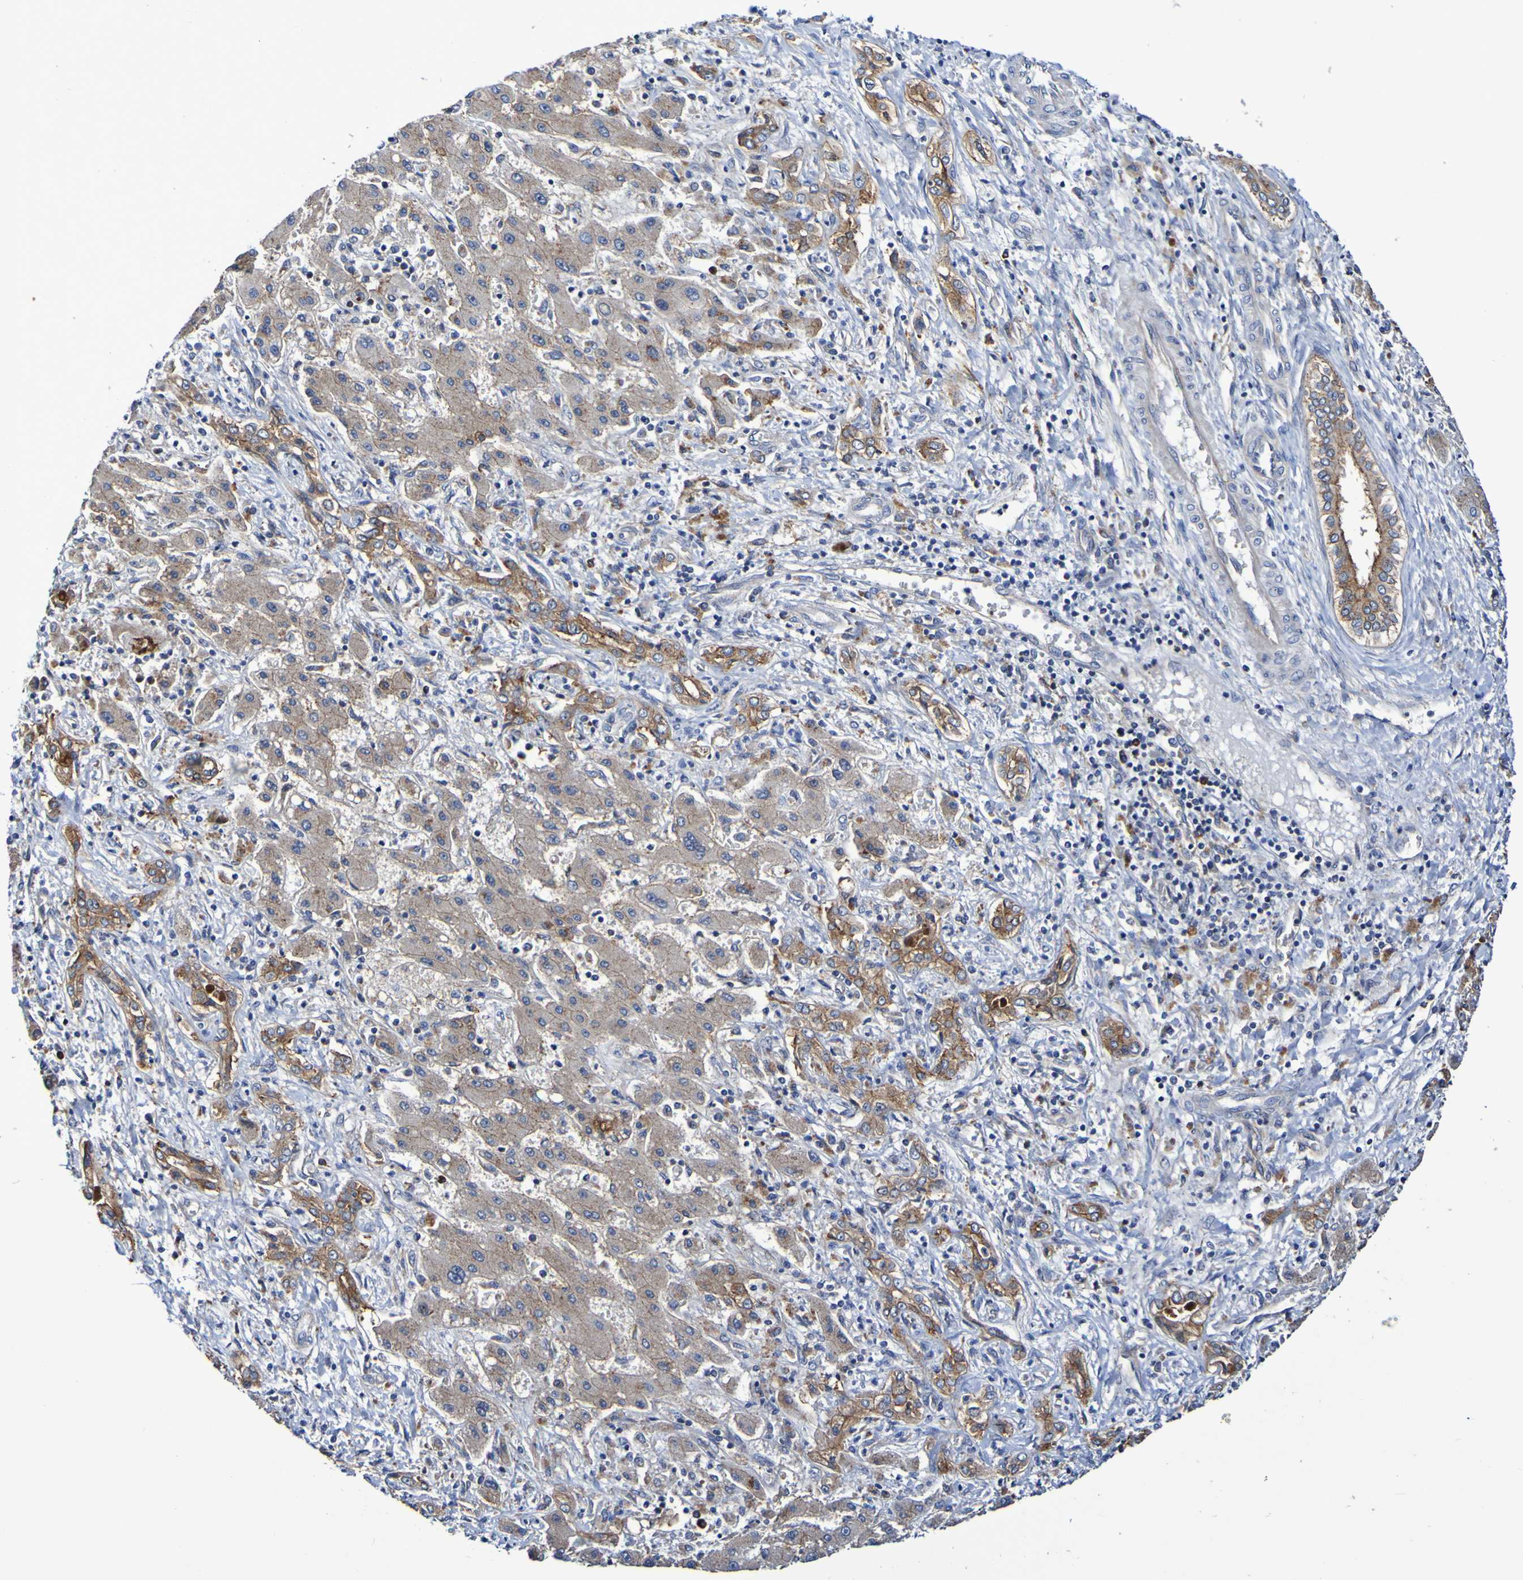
{"staining": {"intensity": "moderate", "quantity": ">75%", "location": "cytoplasmic/membranous"}, "tissue": "liver cancer", "cell_type": "Tumor cells", "image_type": "cancer", "snomed": [{"axis": "morphology", "description": "Cholangiocarcinoma"}, {"axis": "topography", "description": "Liver"}], "caption": "Brown immunohistochemical staining in cholangiocarcinoma (liver) demonstrates moderate cytoplasmic/membranous positivity in approximately >75% of tumor cells. The staining was performed using DAB to visualize the protein expression in brown, while the nuclei were stained in blue with hematoxylin (Magnification: 20x).", "gene": "GJB1", "patient": {"sex": "male", "age": 50}}